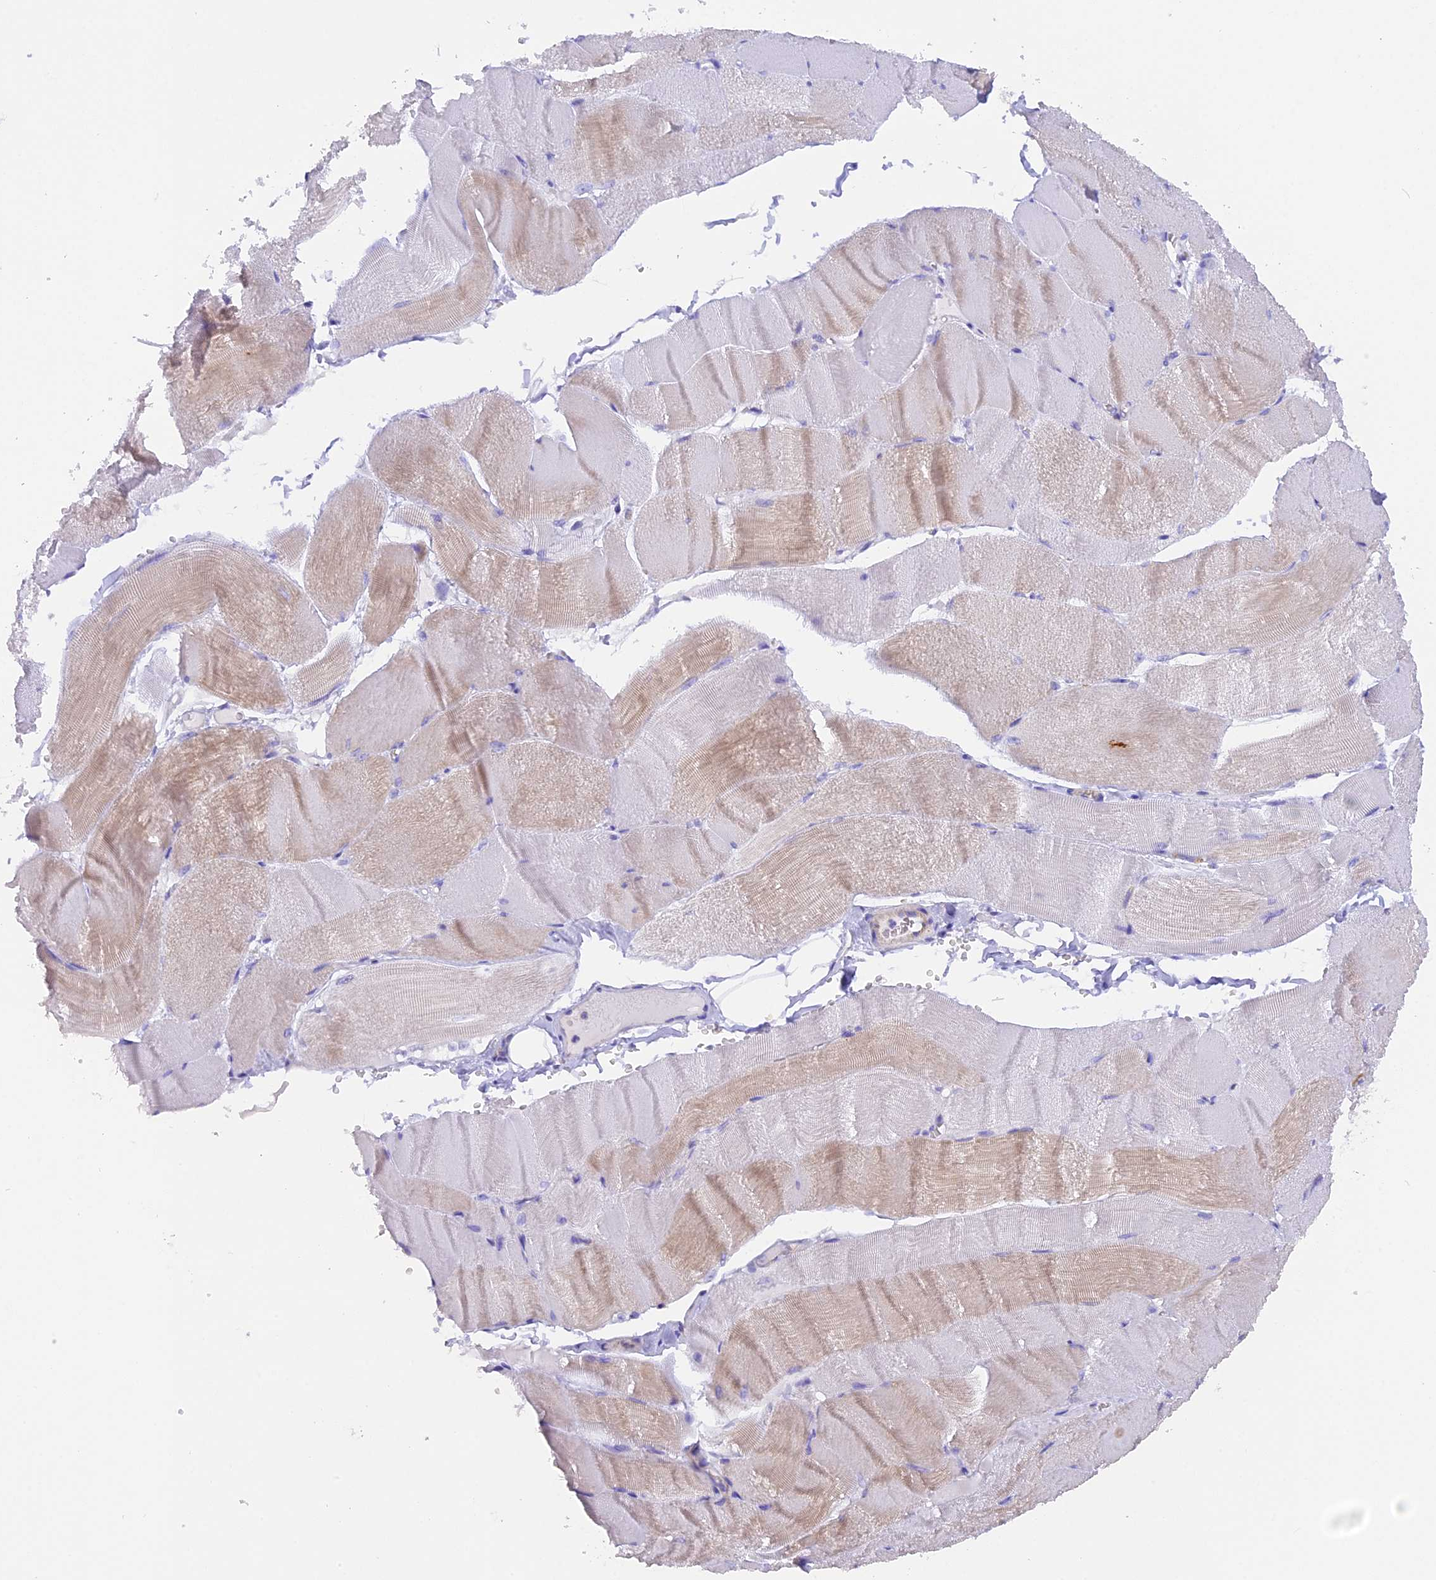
{"staining": {"intensity": "weak", "quantity": "<25%", "location": "cytoplasmic/membranous"}, "tissue": "skeletal muscle", "cell_type": "Myocytes", "image_type": "normal", "snomed": [{"axis": "morphology", "description": "Normal tissue, NOS"}, {"axis": "morphology", "description": "Basal cell carcinoma"}, {"axis": "topography", "description": "Skeletal muscle"}], "caption": "This is an immunohistochemistry (IHC) image of benign human skeletal muscle. There is no expression in myocytes.", "gene": "FAM193A", "patient": {"sex": "female", "age": 64}}